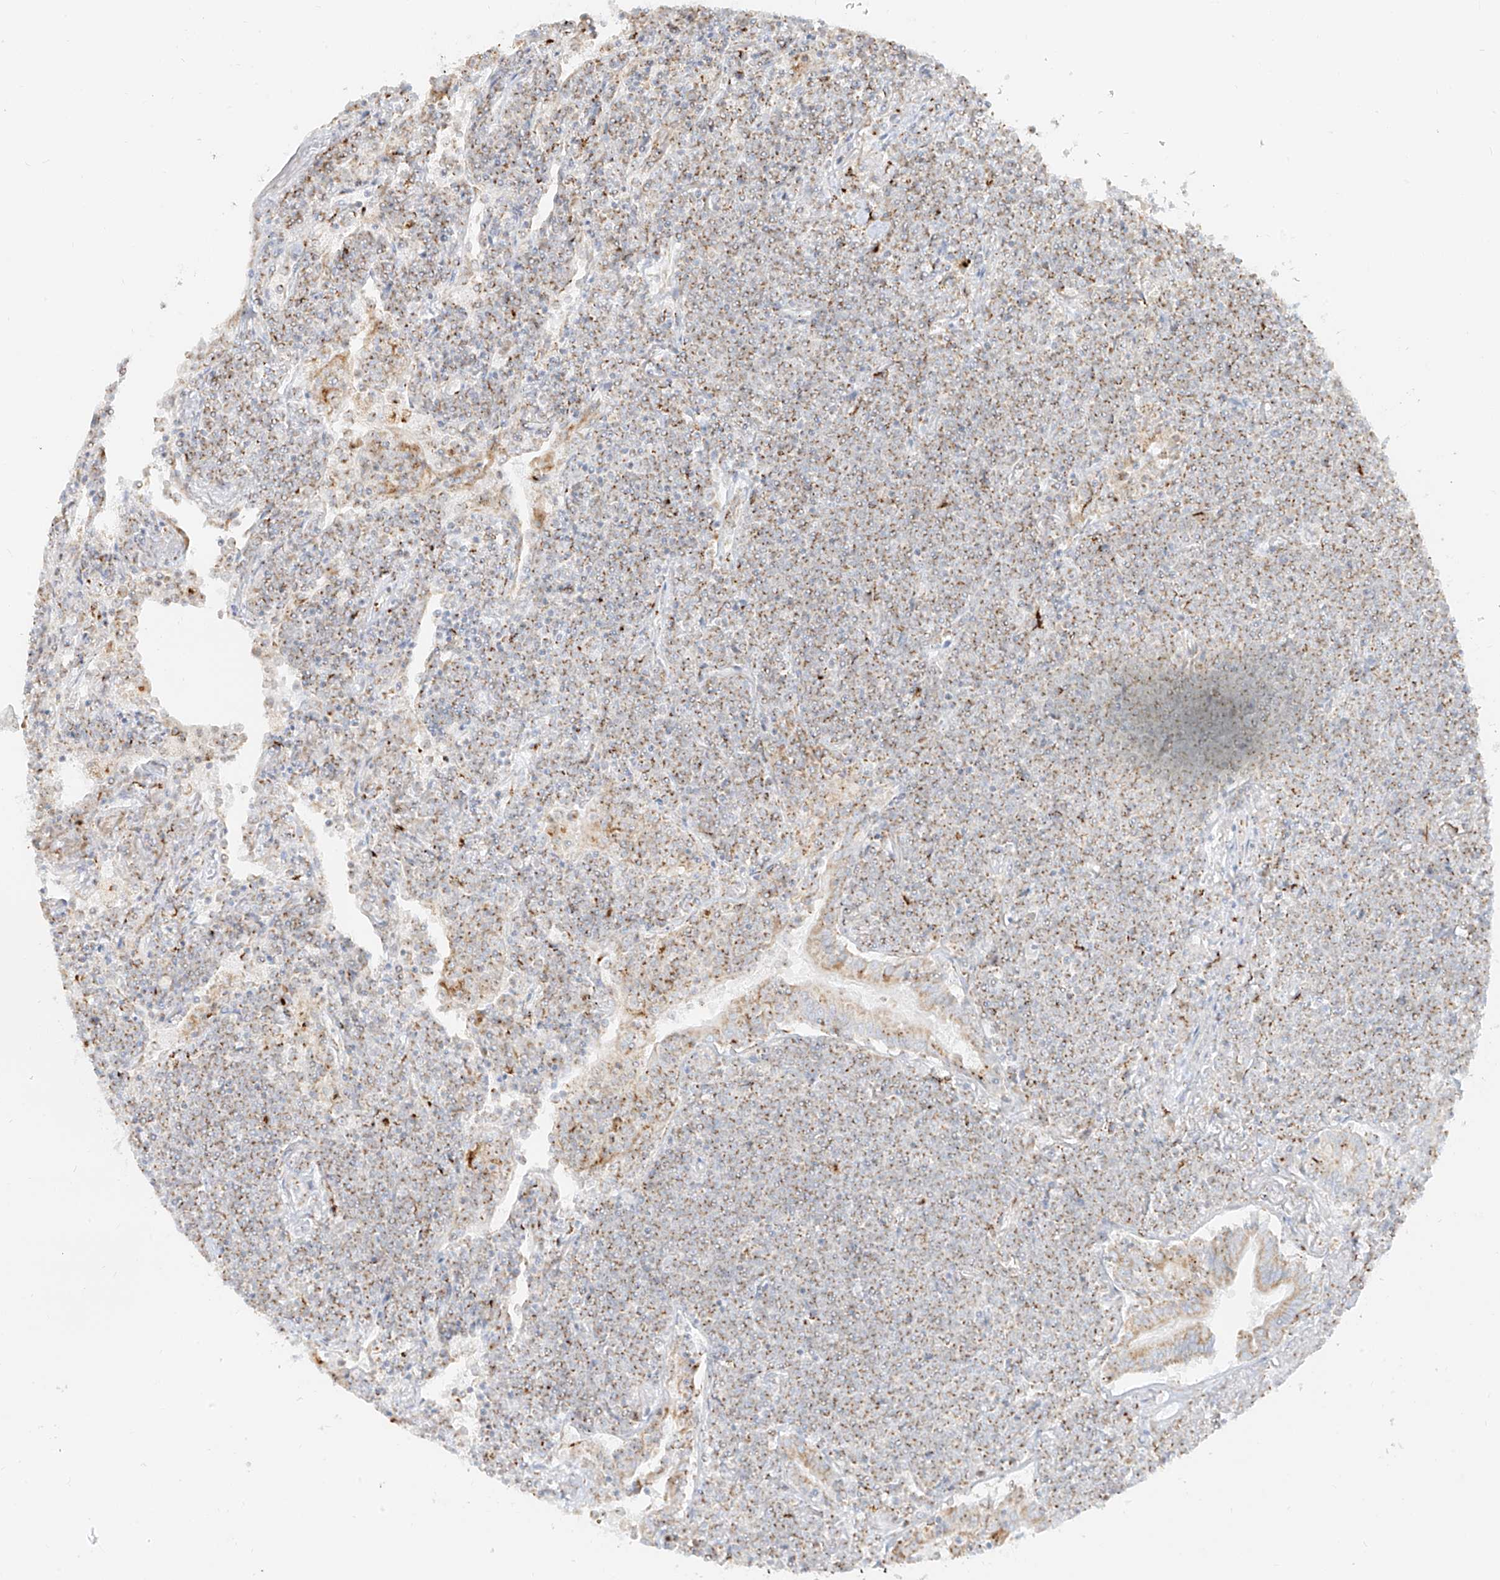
{"staining": {"intensity": "moderate", "quantity": "25%-75%", "location": "cytoplasmic/membranous"}, "tissue": "lymphoma", "cell_type": "Tumor cells", "image_type": "cancer", "snomed": [{"axis": "morphology", "description": "Malignant lymphoma, non-Hodgkin's type, Low grade"}, {"axis": "topography", "description": "Lung"}], "caption": "High-magnification brightfield microscopy of malignant lymphoma, non-Hodgkin's type (low-grade) stained with DAB (brown) and counterstained with hematoxylin (blue). tumor cells exhibit moderate cytoplasmic/membranous expression is appreciated in approximately25%-75% of cells.", "gene": "TMEM87B", "patient": {"sex": "female", "age": 71}}